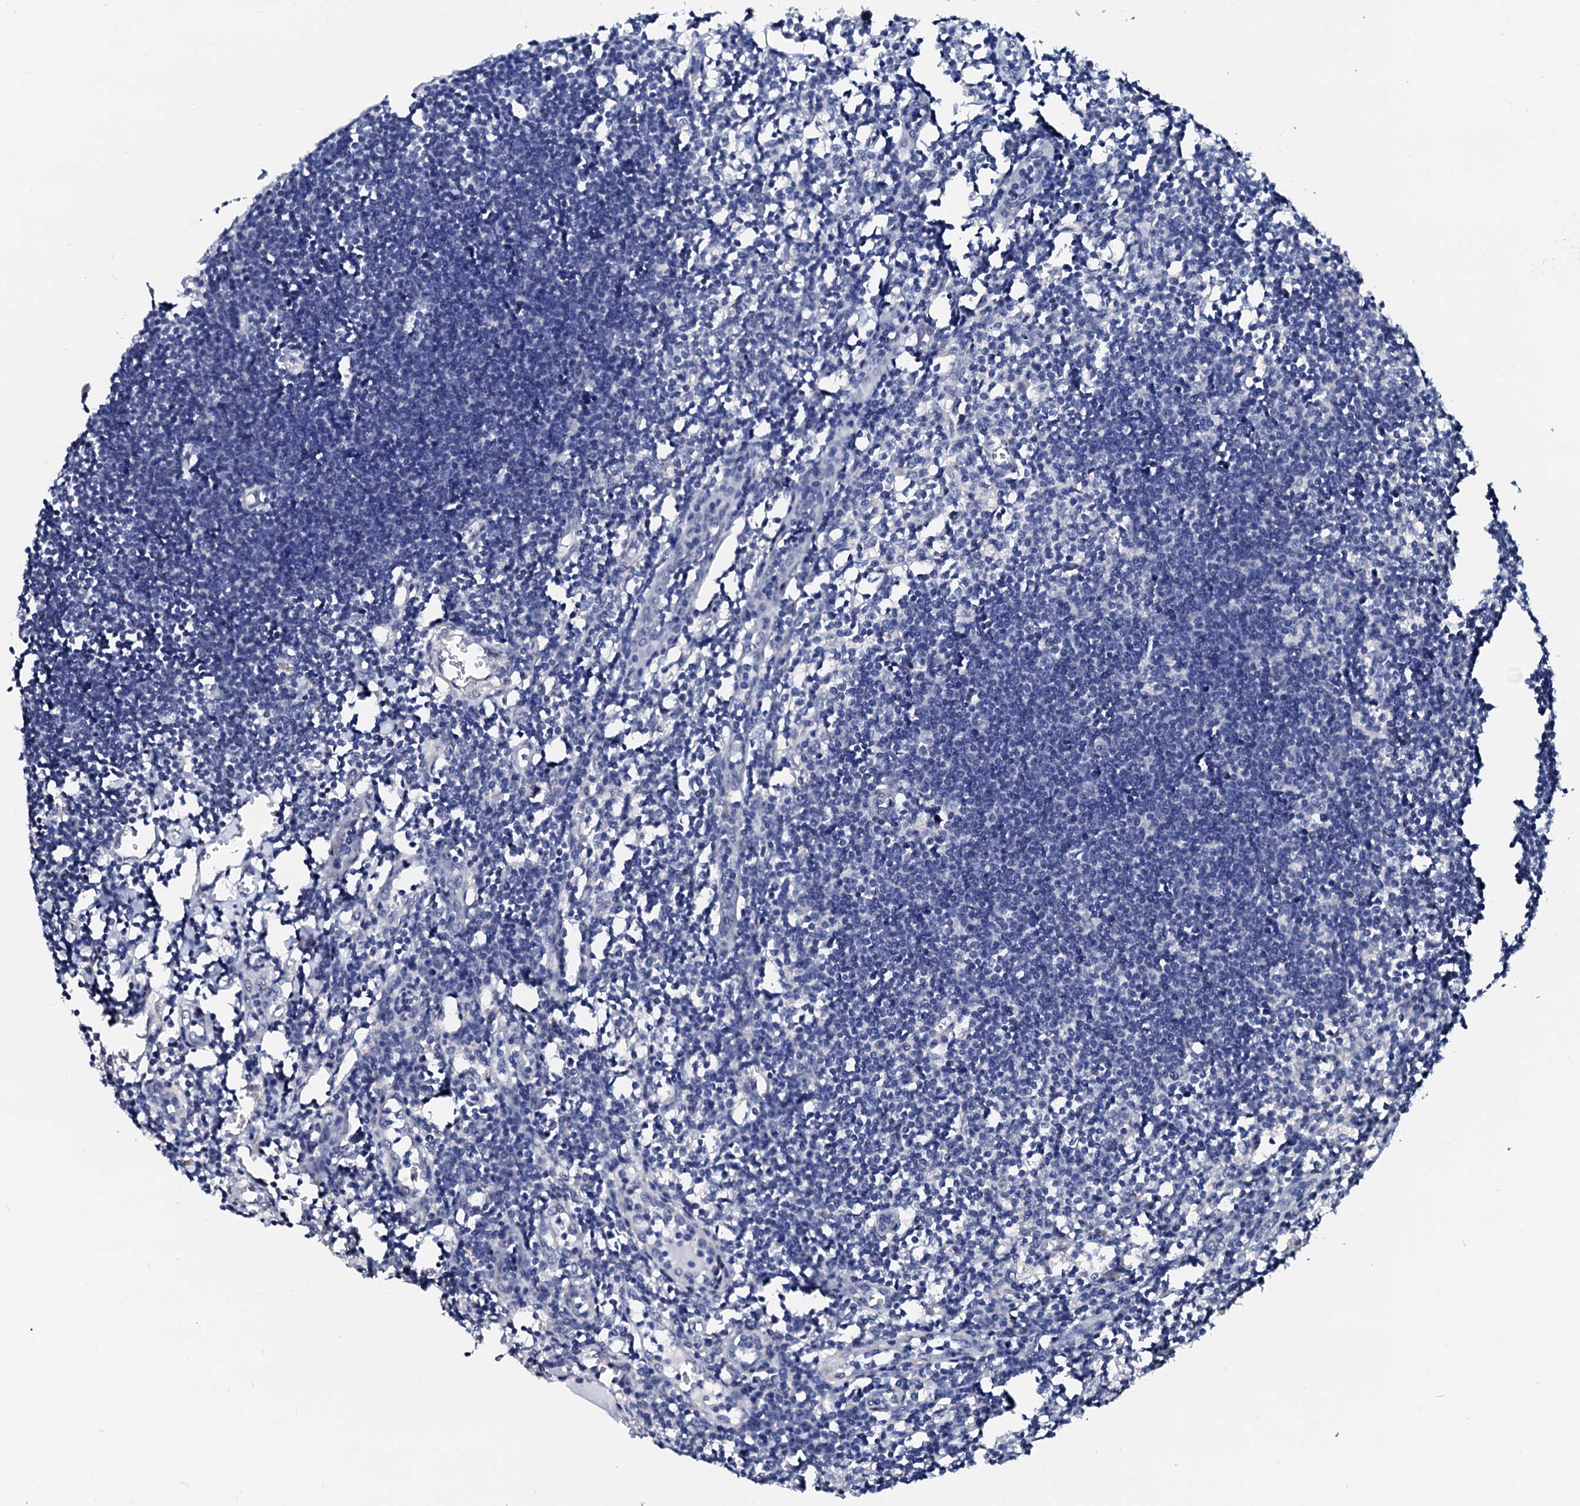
{"staining": {"intensity": "negative", "quantity": "none", "location": "none"}, "tissue": "lymph node", "cell_type": "Germinal center cells", "image_type": "normal", "snomed": [{"axis": "morphology", "description": "Normal tissue, NOS"}, {"axis": "morphology", "description": "Malignant melanoma, Metastatic site"}, {"axis": "topography", "description": "Lymph node"}], "caption": "Photomicrograph shows no protein expression in germinal center cells of unremarkable lymph node. (DAB immunohistochemistry (IHC) visualized using brightfield microscopy, high magnification).", "gene": "CSN2", "patient": {"sex": "male", "age": 41}}